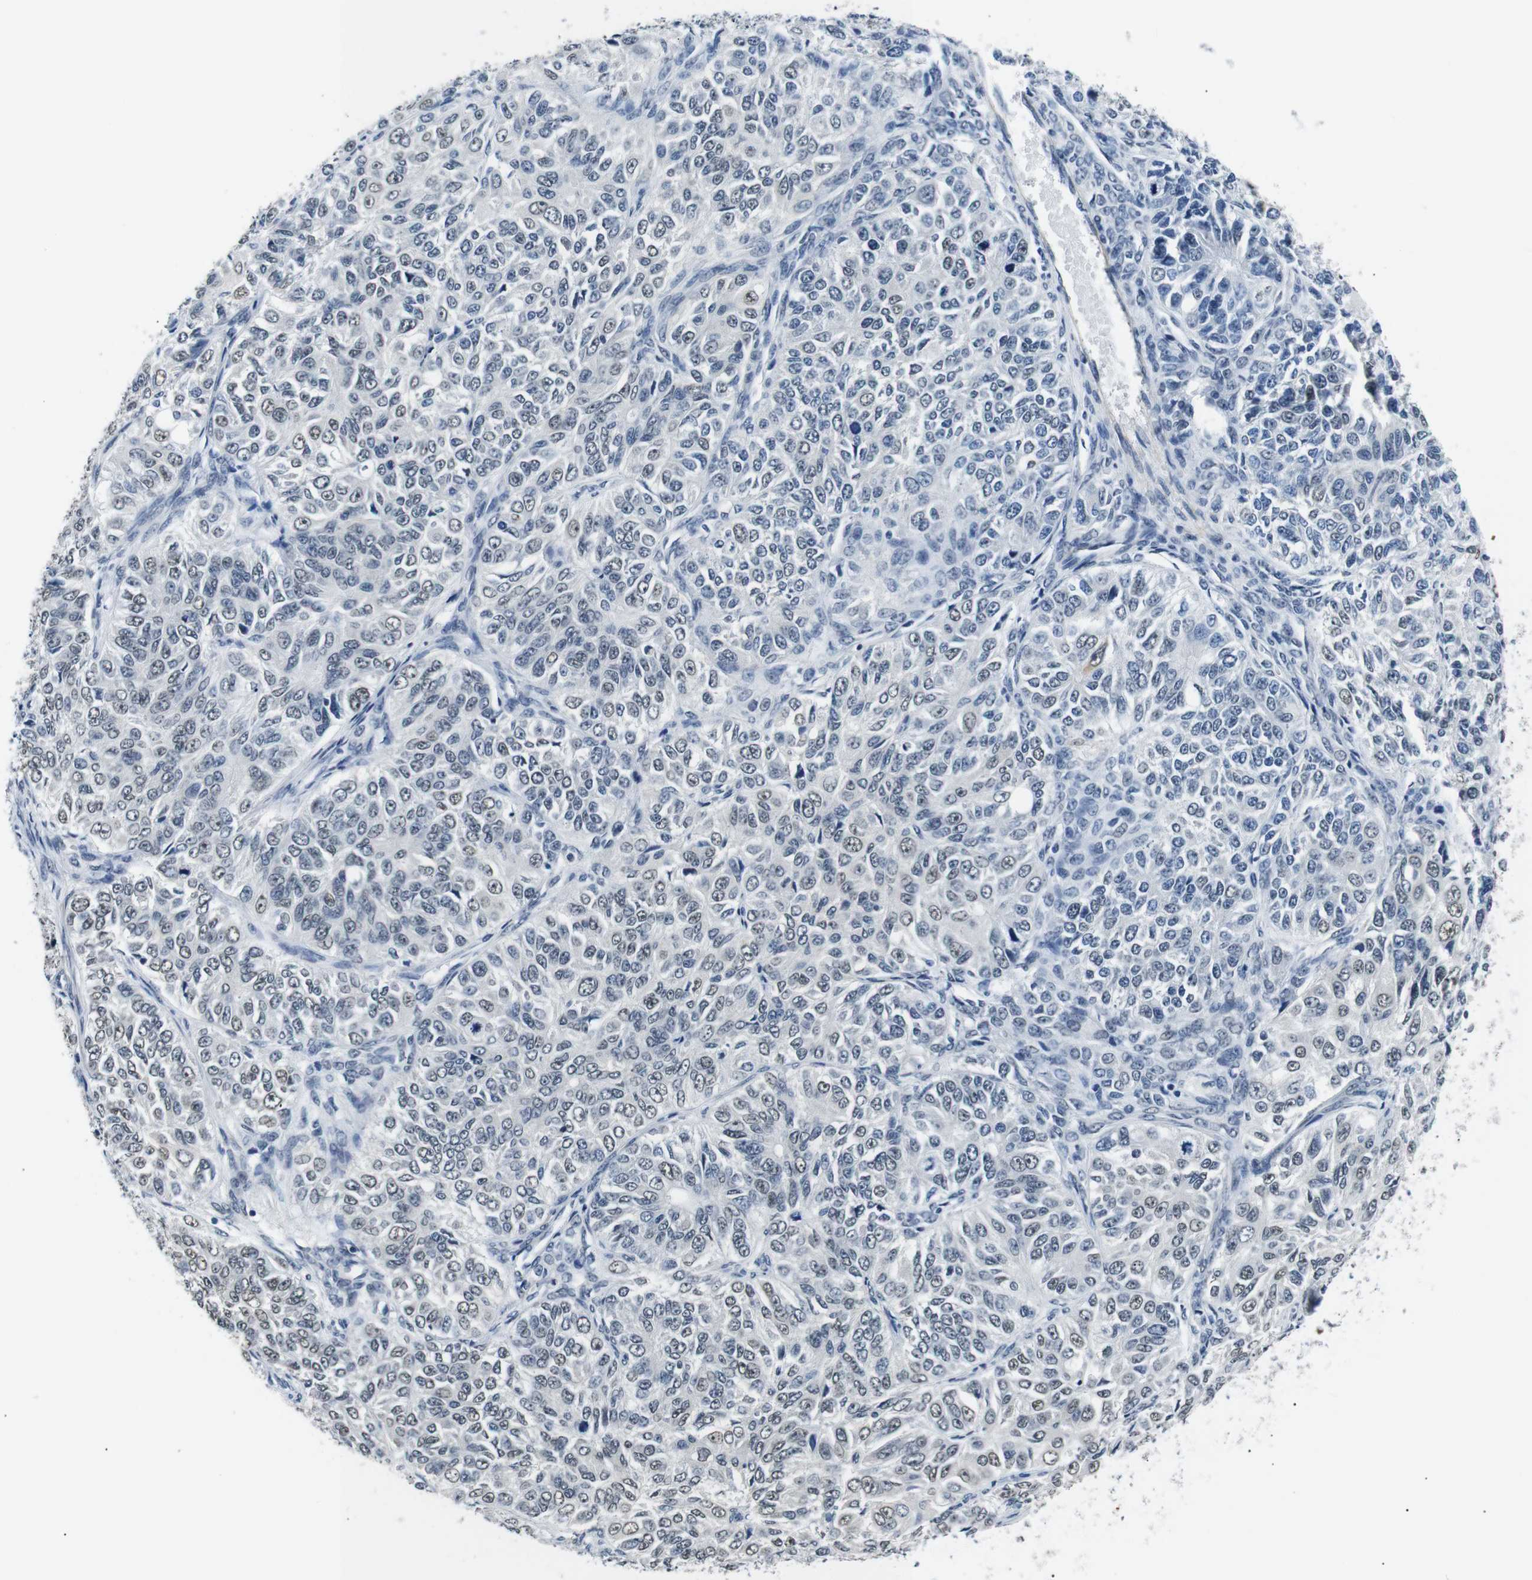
{"staining": {"intensity": "weak", "quantity": "<25%", "location": "nuclear"}, "tissue": "ovarian cancer", "cell_type": "Tumor cells", "image_type": "cancer", "snomed": [{"axis": "morphology", "description": "Carcinoma, endometroid"}, {"axis": "topography", "description": "Ovary"}], "caption": "There is no significant positivity in tumor cells of endometroid carcinoma (ovarian).", "gene": "TAFA1", "patient": {"sex": "female", "age": 51}}